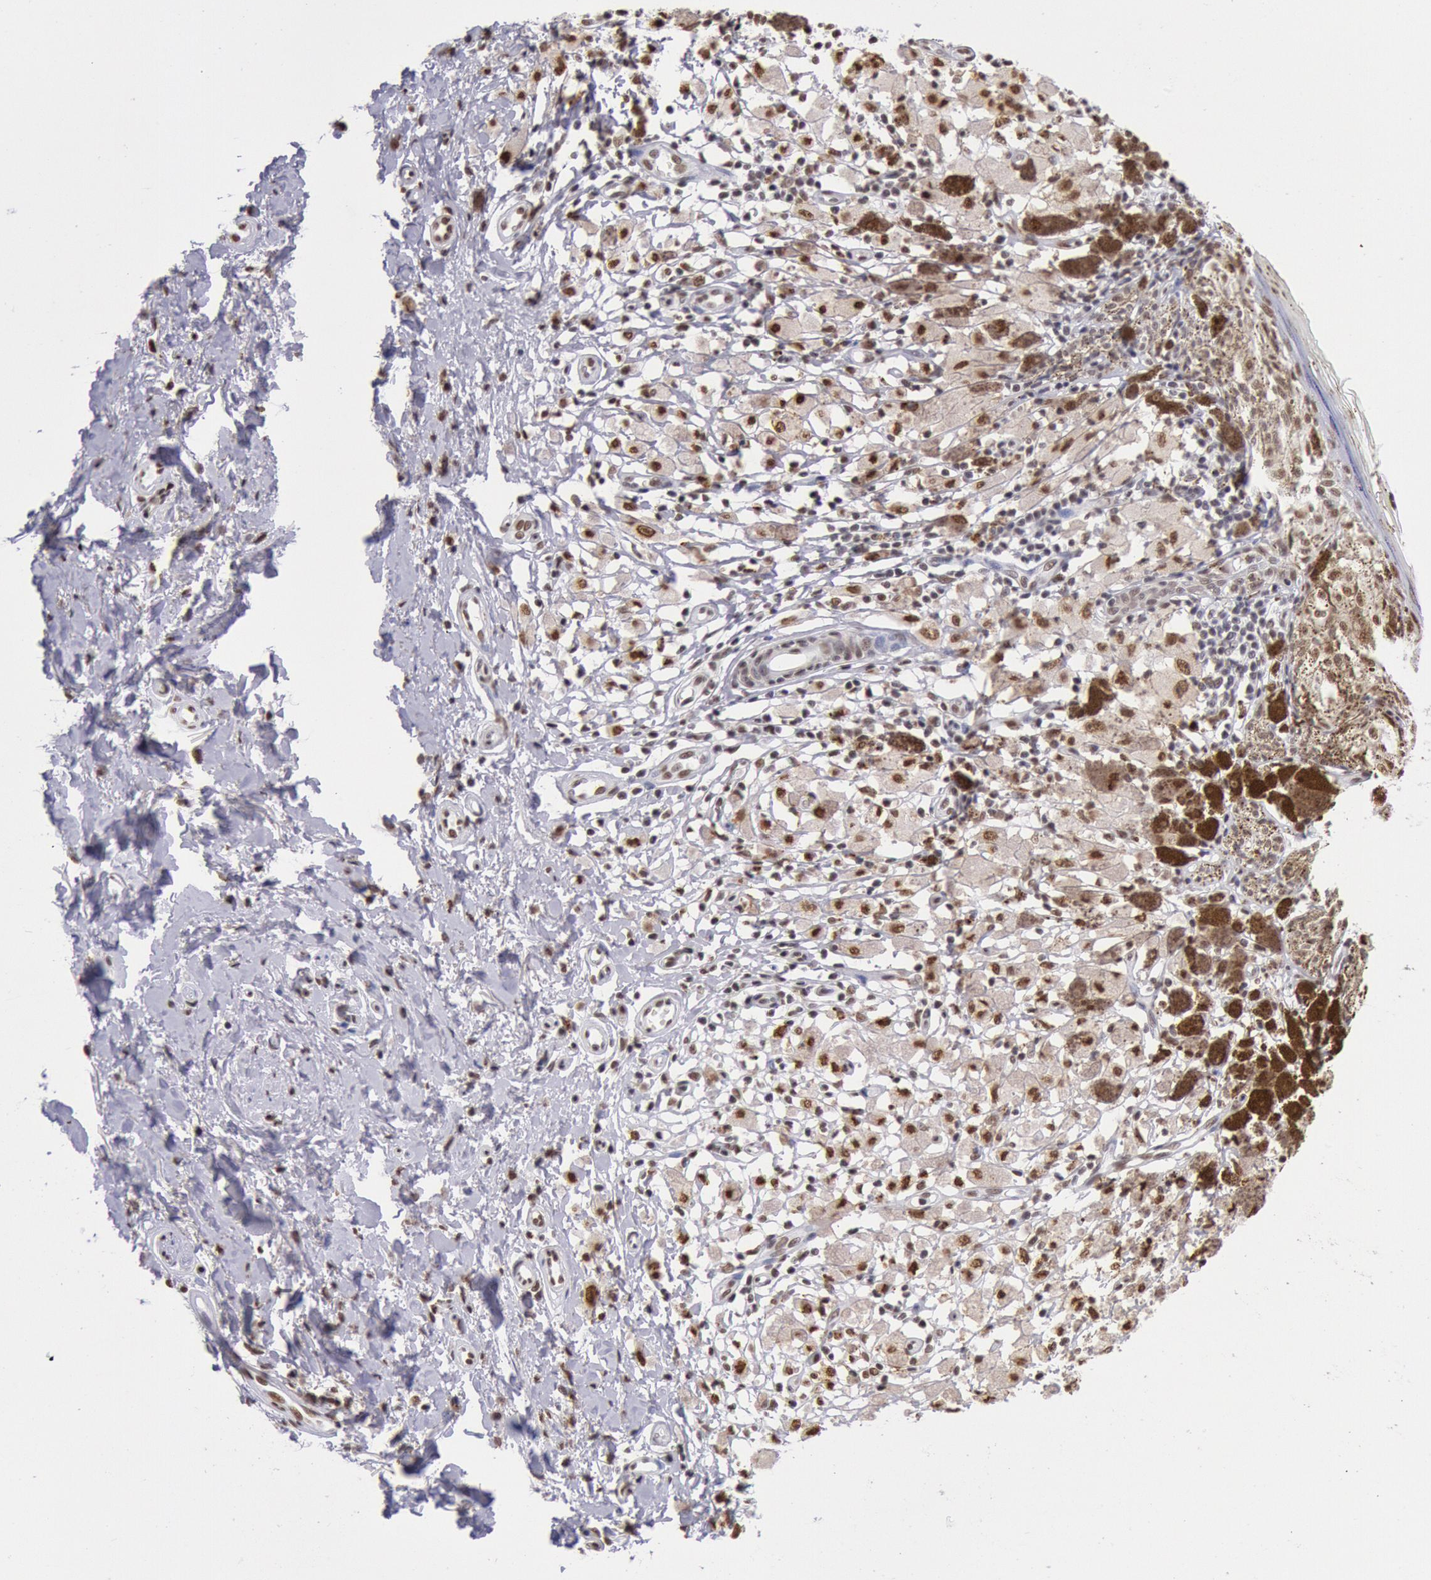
{"staining": {"intensity": "moderate", "quantity": ">75%", "location": "nuclear"}, "tissue": "melanoma", "cell_type": "Tumor cells", "image_type": "cancer", "snomed": [{"axis": "morphology", "description": "Malignant melanoma, NOS"}, {"axis": "topography", "description": "Skin"}], "caption": "This is a photomicrograph of immunohistochemistry staining of malignant melanoma, which shows moderate expression in the nuclear of tumor cells.", "gene": "SNRPD3", "patient": {"sex": "male", "age": 88}}